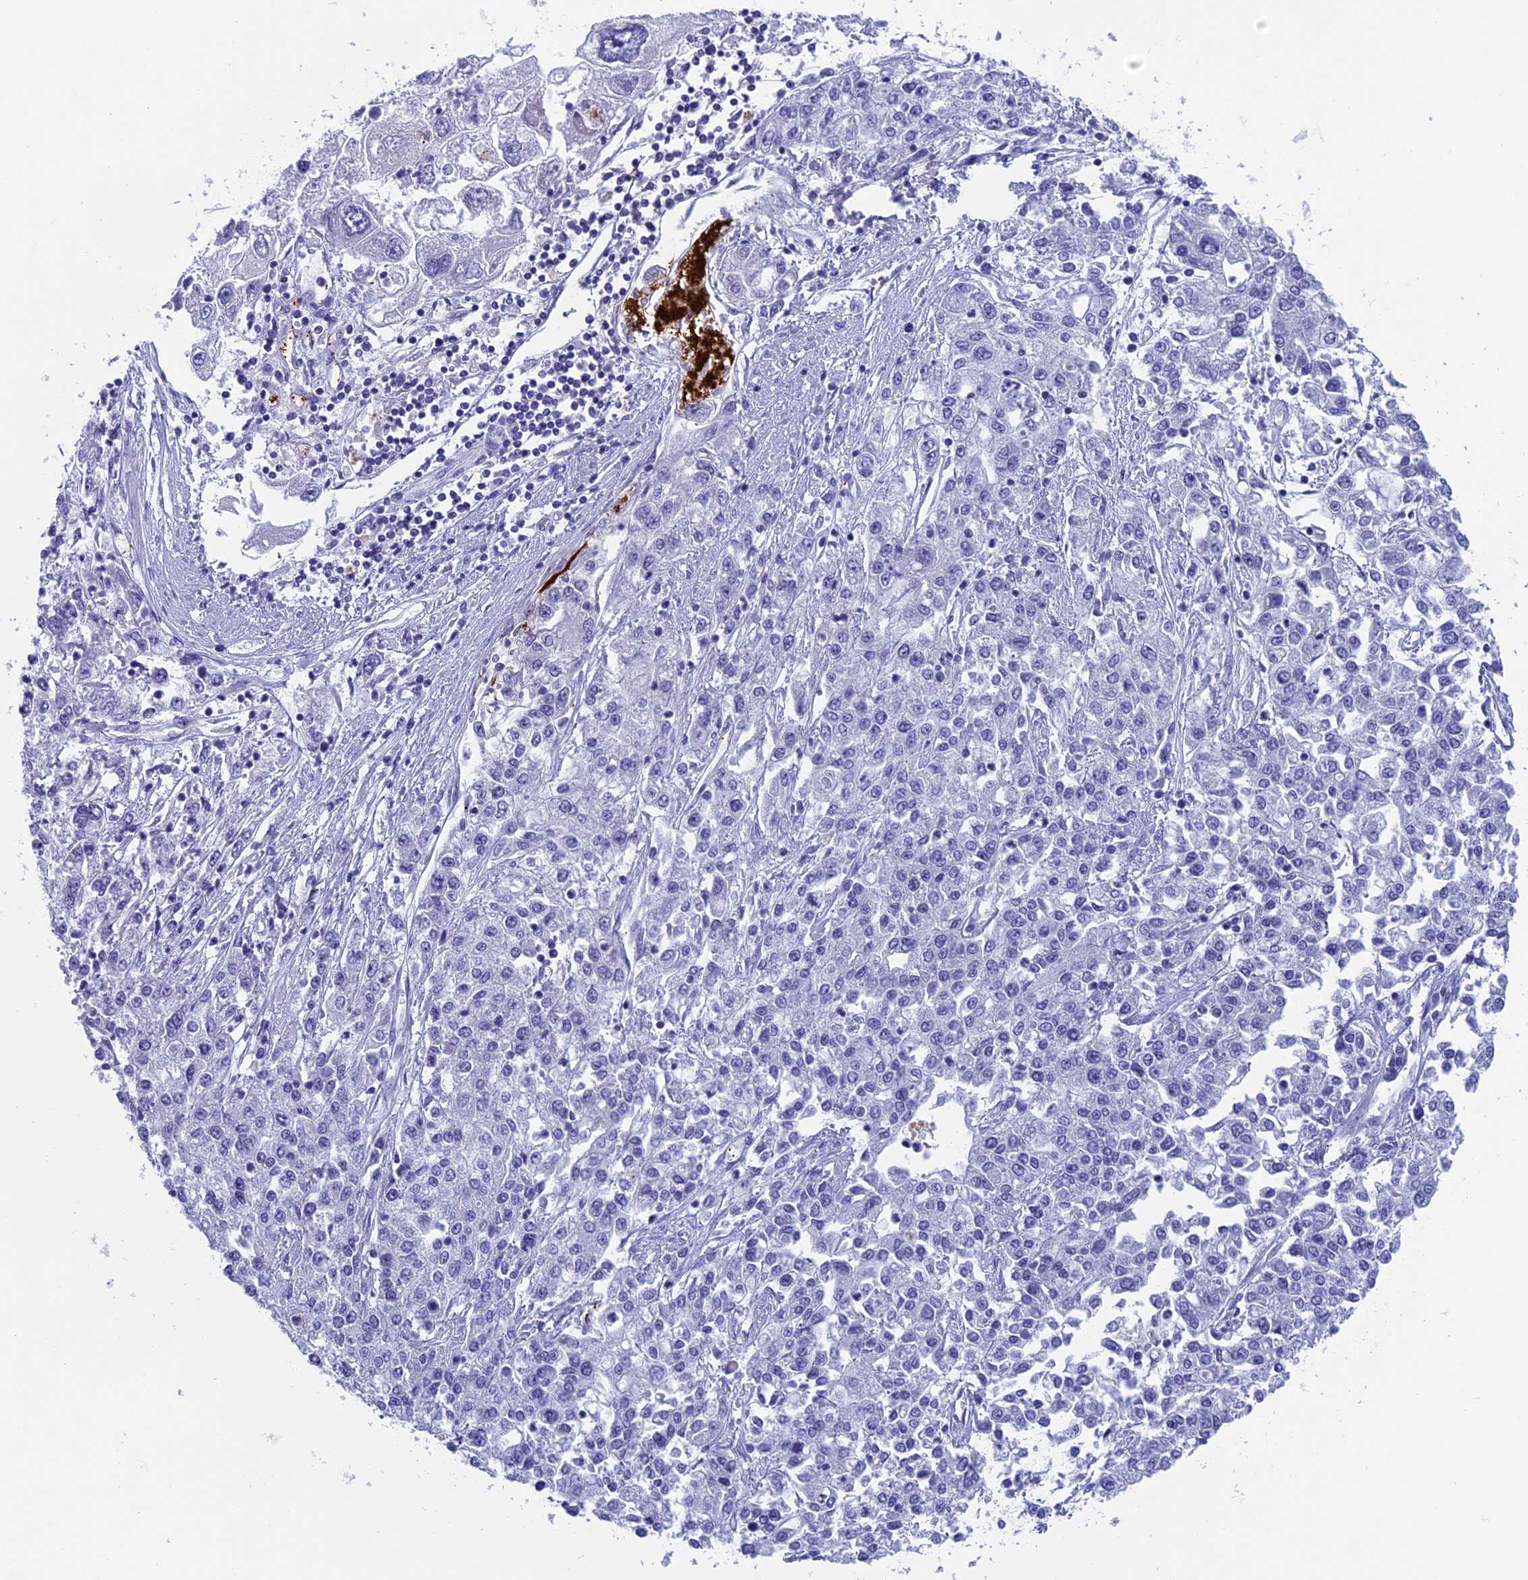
{"staining": {"intensity": "negative", "quantity": "none", "location": "none"}, "tissue": "endometrial cancer", "cell_type": "Tumor cells", "image_type": "cancer", "snomed": [{"axis": "morphology", "description": "Adenocarcinoma, NOS"}, {"axis": "topography", "description": "Endometrium"}], "caption": "This is an immunohistochemistry photomicrograph of human endometrial adenocarcinoma. There is no expression in tumor cells.", "gene": "AIFM2", "patient": {"sex": "female", "age": 49}}